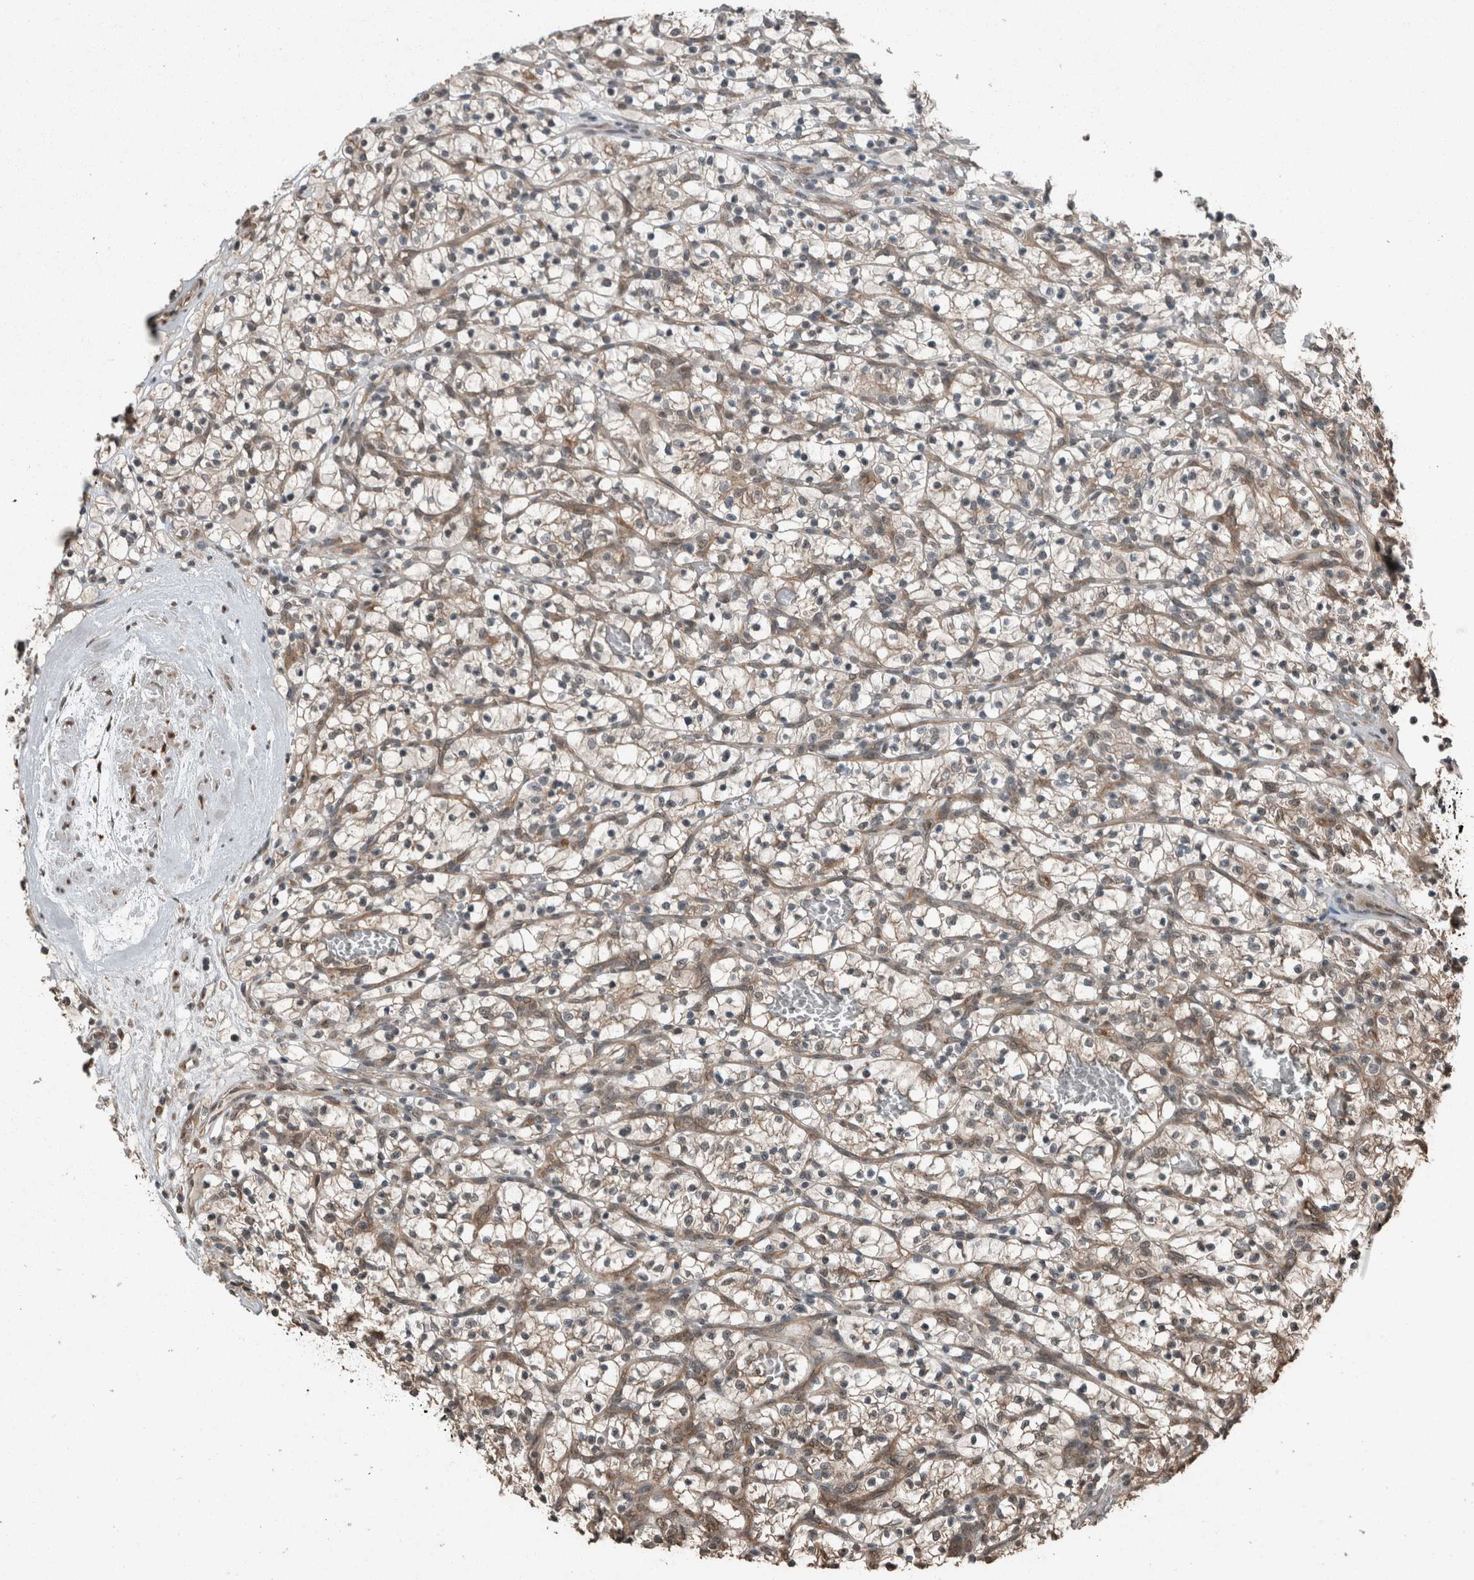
{"staining": {"intensity": "weak", "quantity": ">75%", "location": "cytoplasmic/membranous"}, "tissue": "renal cancer", "cell_type": "Tumor cells", "image_type": "cancer", "snomed": [{"axis": "morphology", "description": "Adenocarcinoma, NOS"}, {"axis": "topography", "description": "Kidney"}], "caption": "The histopathology image exhibits a brown stain indicating the presence of a protein in the cytoplasmic/membranous of tumor cells in adenocarcinoma (renal). (DAB IHC, brown staining for protein, blue staining for nuclei).", "gene": "MYO1E", "patient": {"sex": "female", "age": 57}}